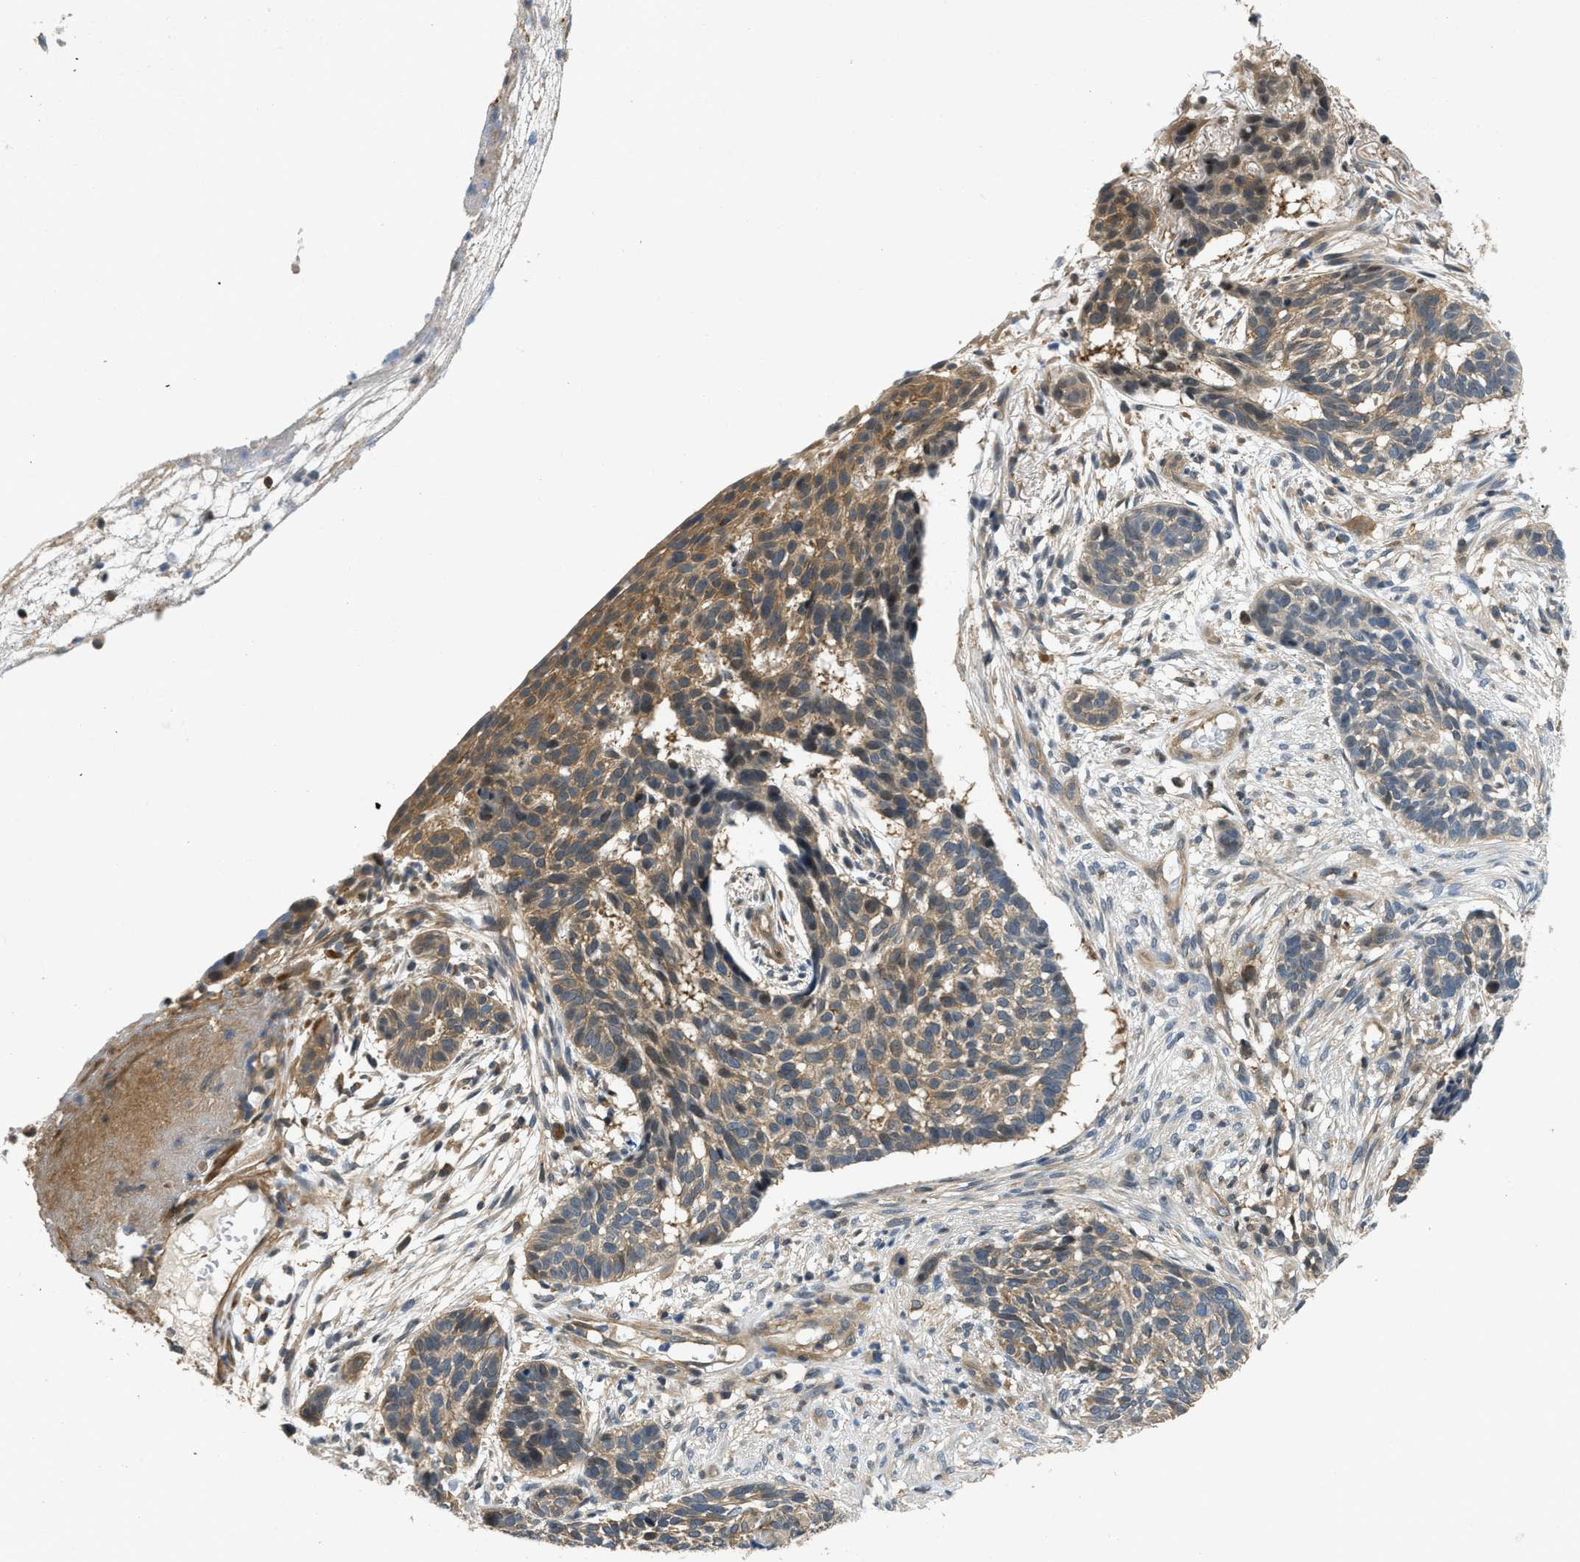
{"staining": {"intensity": "weak", "quantity": "25%-75%", "location": "cytoplasmic/membranous"}, "tissue": "skin cancer", "cell_type": "Tumor cells", "image_type": "cancer", "snomed": [{"axis": "morphology", "description": "Basal cell carcinoma"}, {"axis": "topography", "description": "Skin"}], "caption": "An image of human skin cancer (basal cell carcinoma) stained for a protein demonstrates weak cytoplasmic/membranous brown staining in tumor cells.", "gene": "TES", "patient": {"sex": "male", "age": 85}}